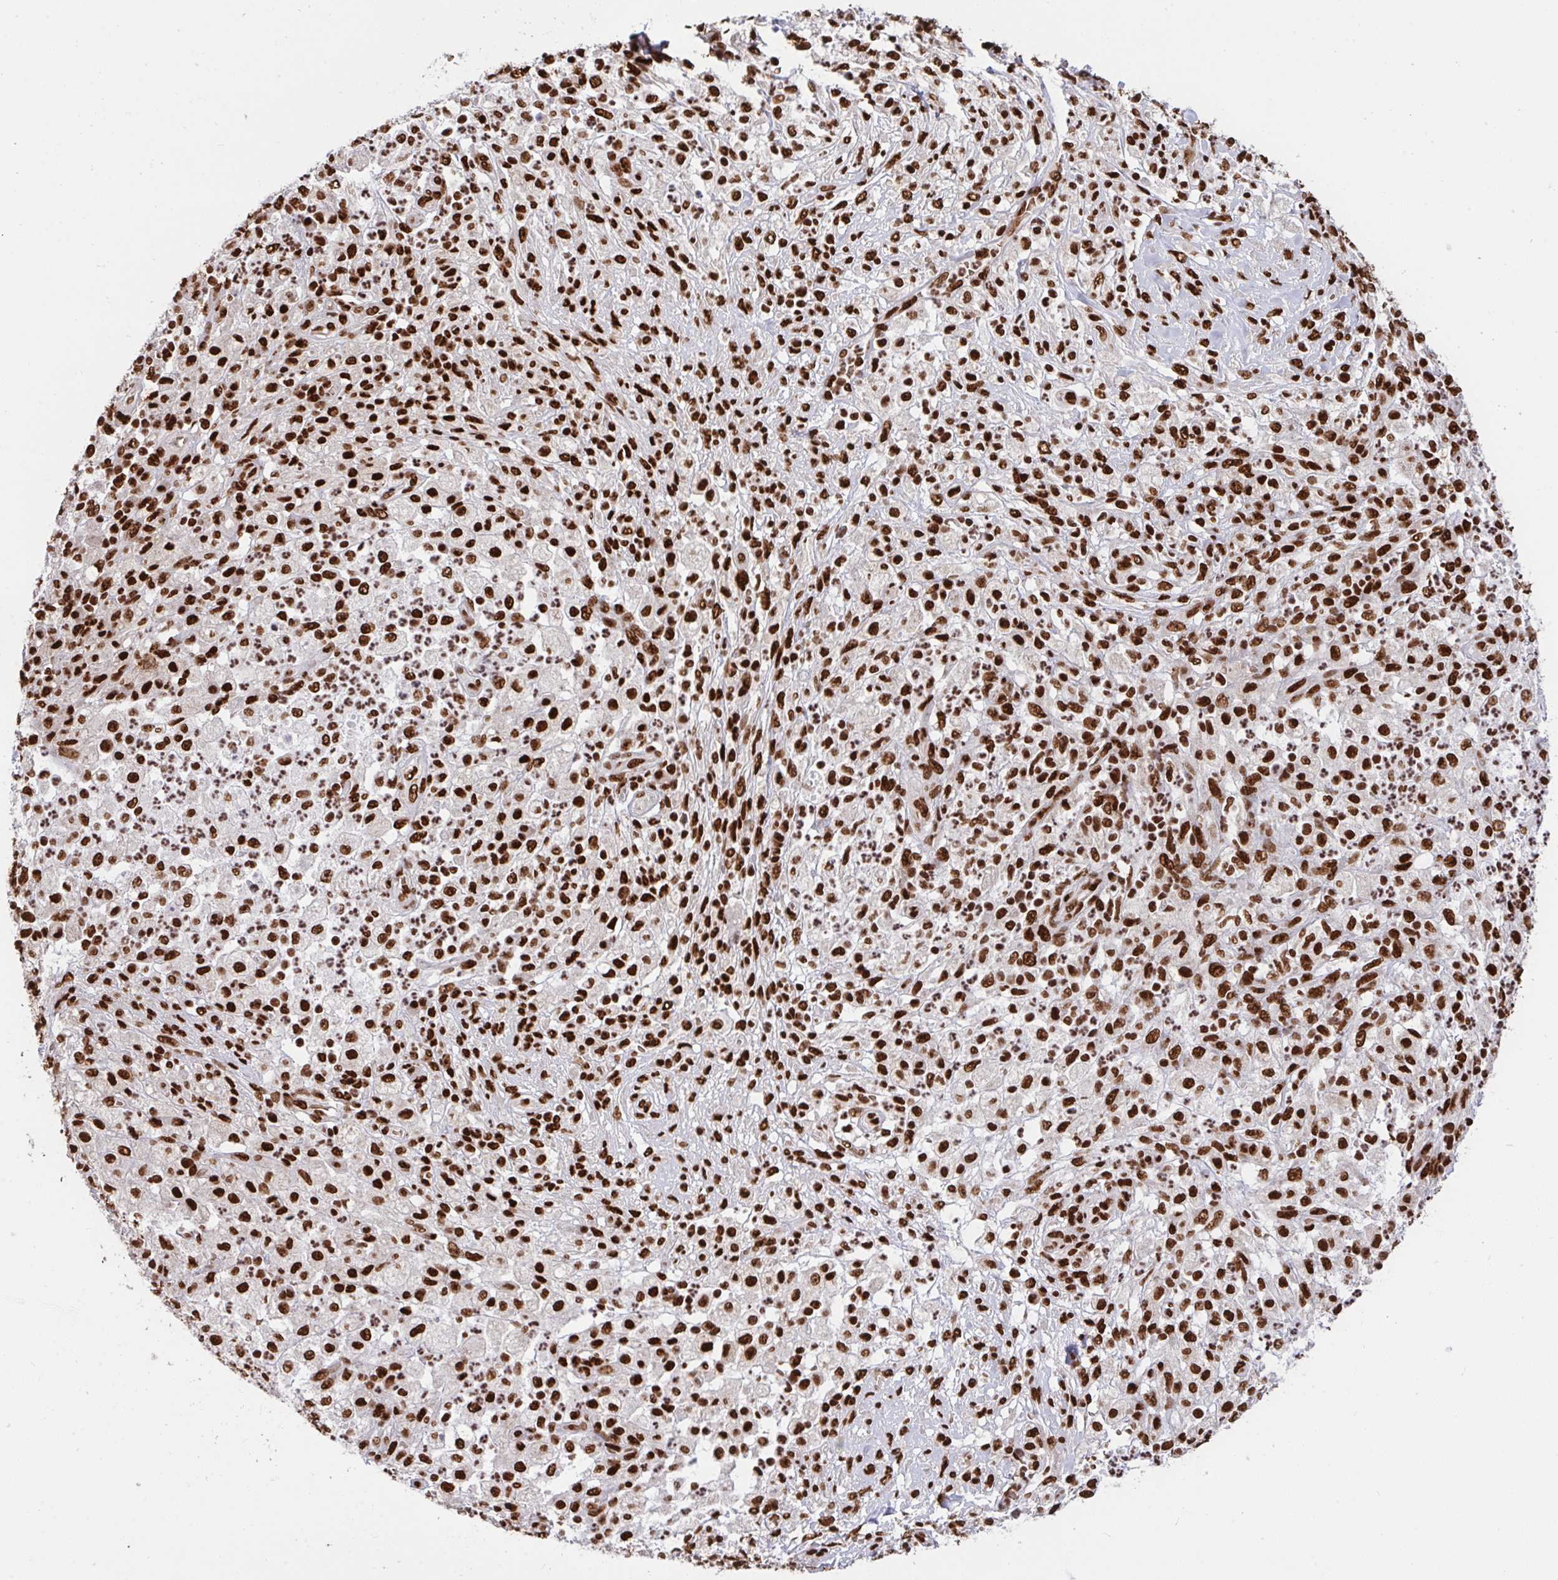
{"staining": {"intensity": "strong", "quantity": ">75%", "location": "nuclear"}, "tissue": "pancreatic cancer", "cell_type": "Tumor cells", "image_type": "cancer", "snomed": [{"axis": "morphology", "description": "Adenocarcinoma, NOS"}, {"axis": "topography", "description": "Pancreas"}], "caption": "Immunohistochemical staining of pancreatic cancer (adenocarcinoma) demonstrates high levels of strong nuclear protein staining in about >75% of tumor cells. The staining was performed using DAB (3,3'-diaminobenzidine) to visualize the protein expression in brown, while the nuclei were stained in blue with hematoxylin (Magnification: 20x).", "gene": "HNRNPL", "patient": {"sex": "female", "age": 72}}